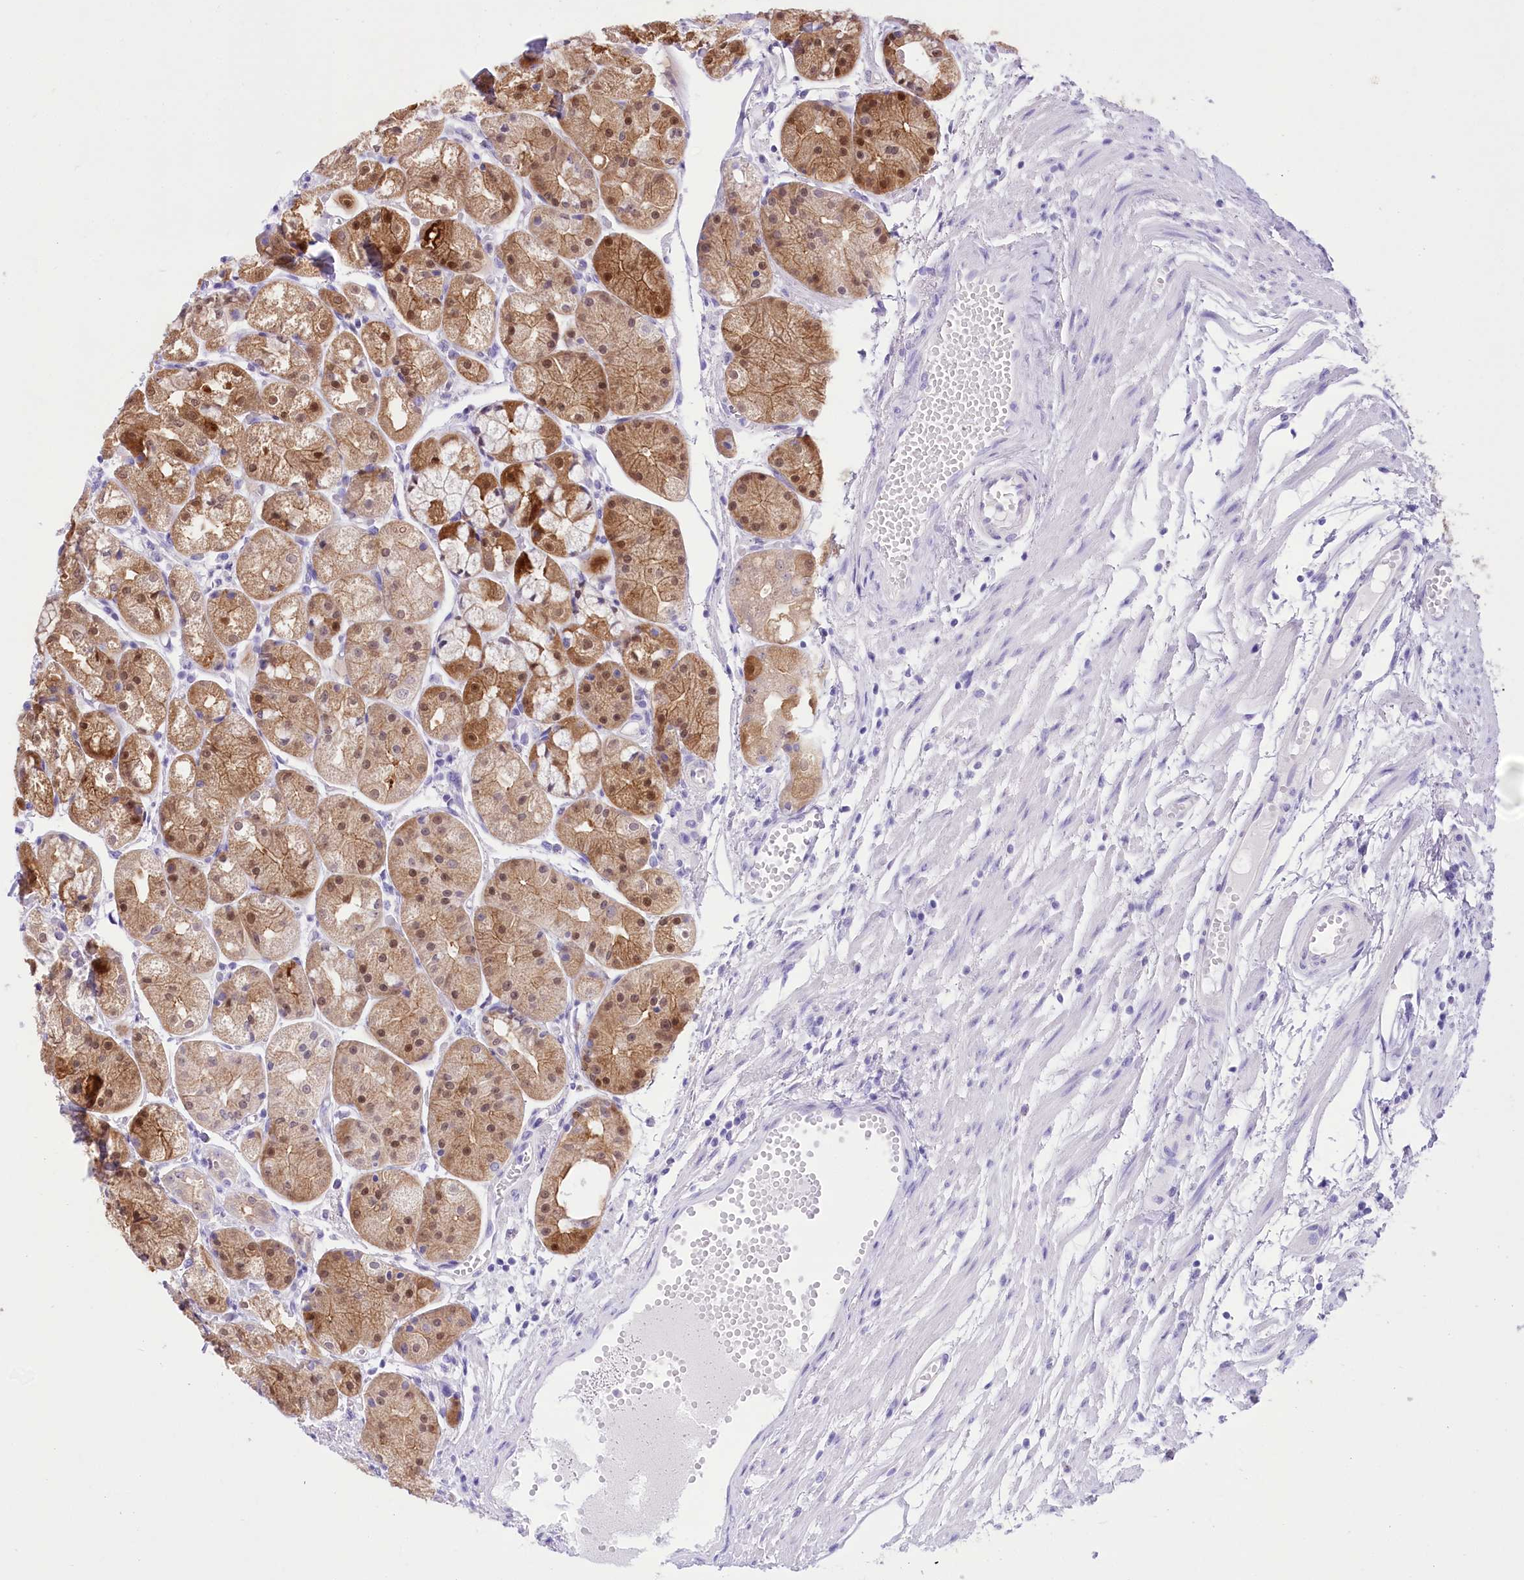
{"staining": {"intensity": "moderate", "quantity": ">75%", "location": "cytoplasmic/membranous,nuclear"}, "tissue": "stomach", "cell_type": "Glandular cells", "image_type": "normal", "snomed": [{"axis": "morphology", "description": "Normal tissue, NOS"}, {"axis": "topography", "description": "Stomach, upper"}], "caption": "This image demonstrates immunohistochemistry staining of normal human stomach, with medium moderate cytoplasmic/membranous,nuclear positivity in about >75% of glandular cells.", "gene": "PBLD", "patient": {"sex": "male", "age": 72}}